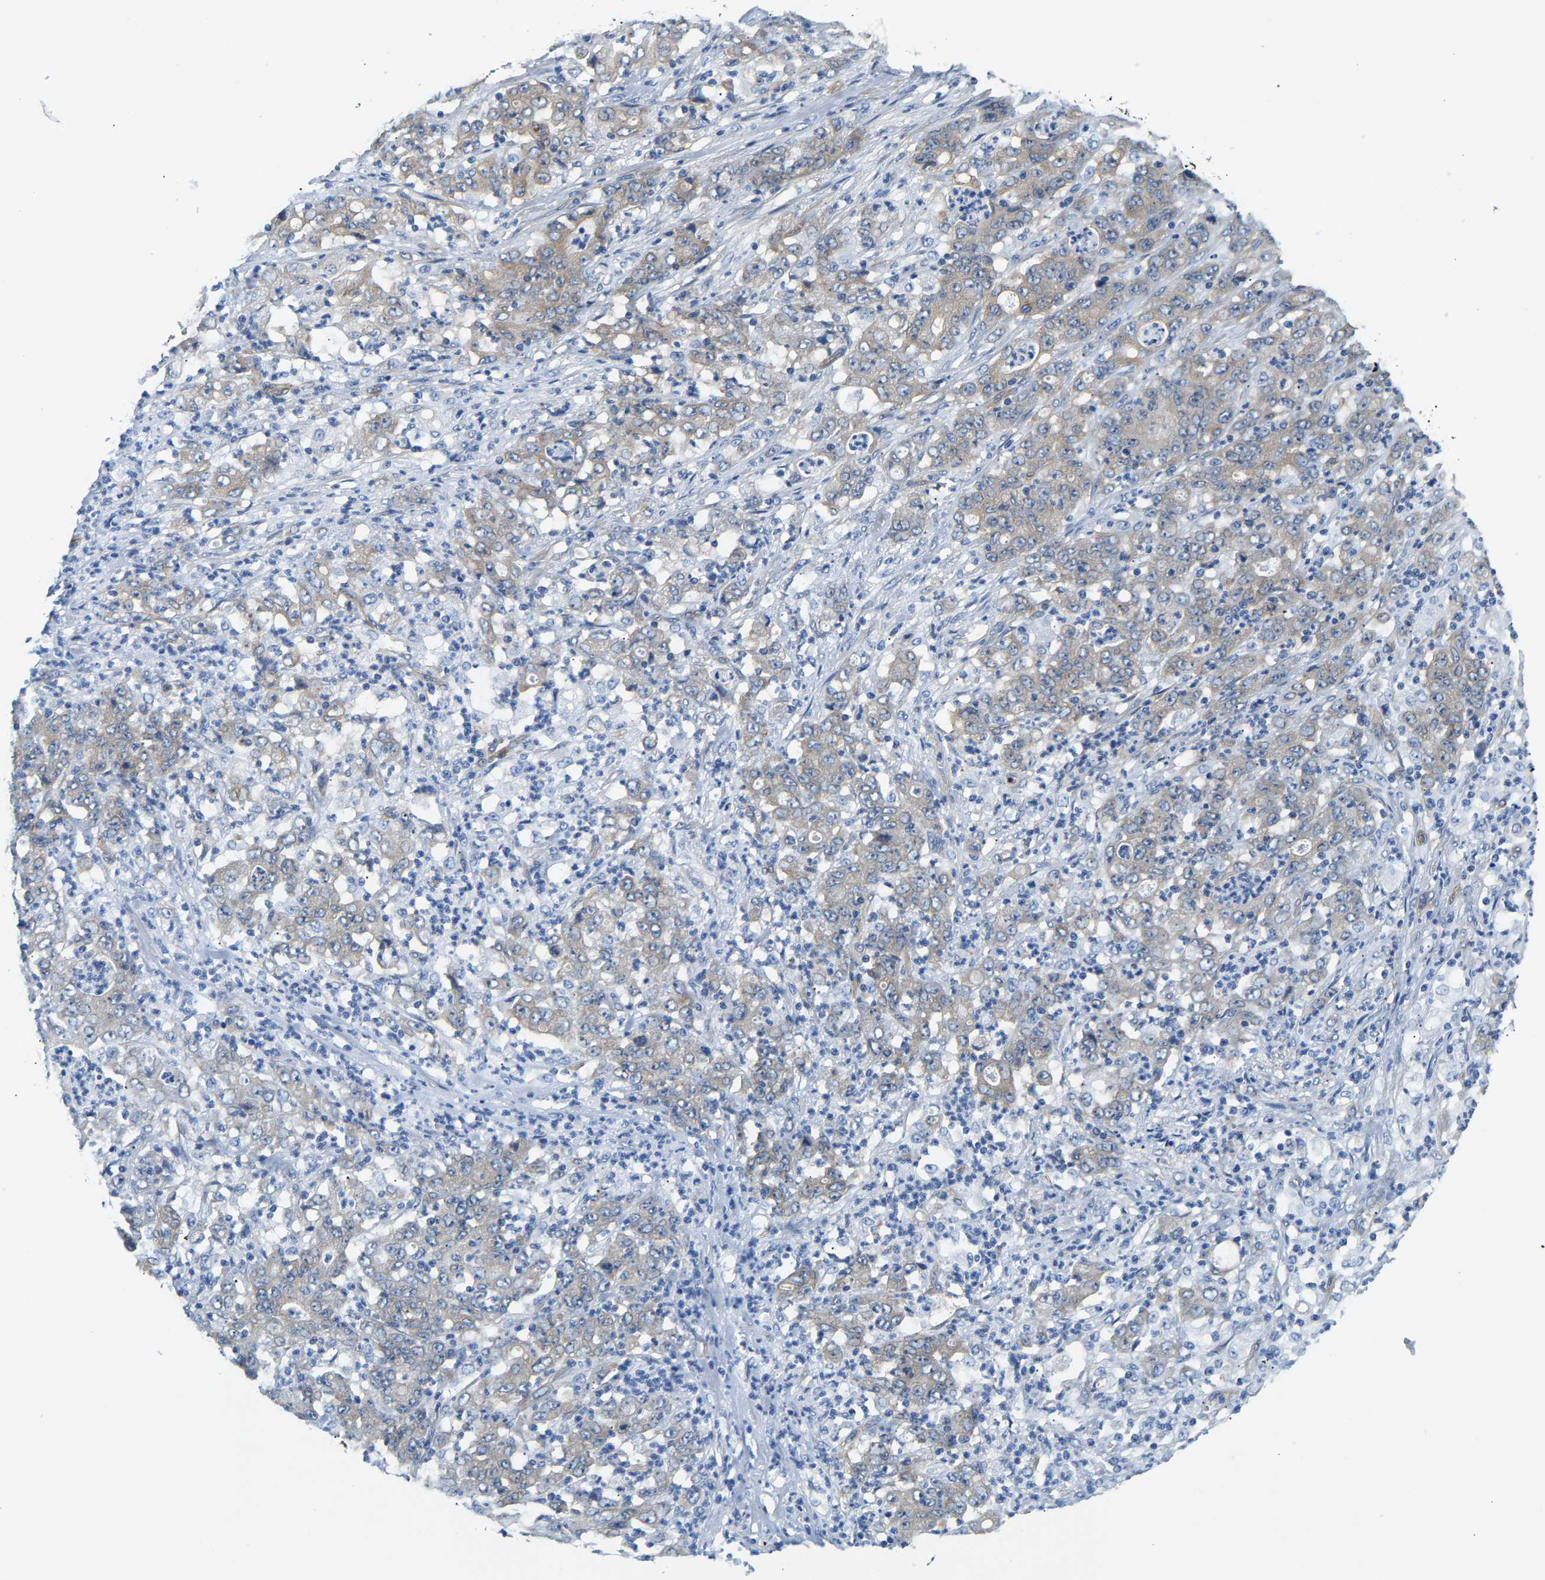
{"staining": {"intensity": "weak", "quantity": "<25%", "location": "cytoplasmic/membranous"}, "tissue": "stomach cancer", "cell_type": "Tumor cells", "image_type": "cancer", "snomed": [{"axis": "morphology", "description": "Adenocarcinoma, NOS"}, {"axis": "topography", "description": "Stomach, lower"}], "caption": "Adenocarcinoma (stomach) stained for a protein using immunohistochemistry (IHC) displays no staining tumor cells.", "gene": "PAWR", "patient": {"sex": "female", "age": 71}}